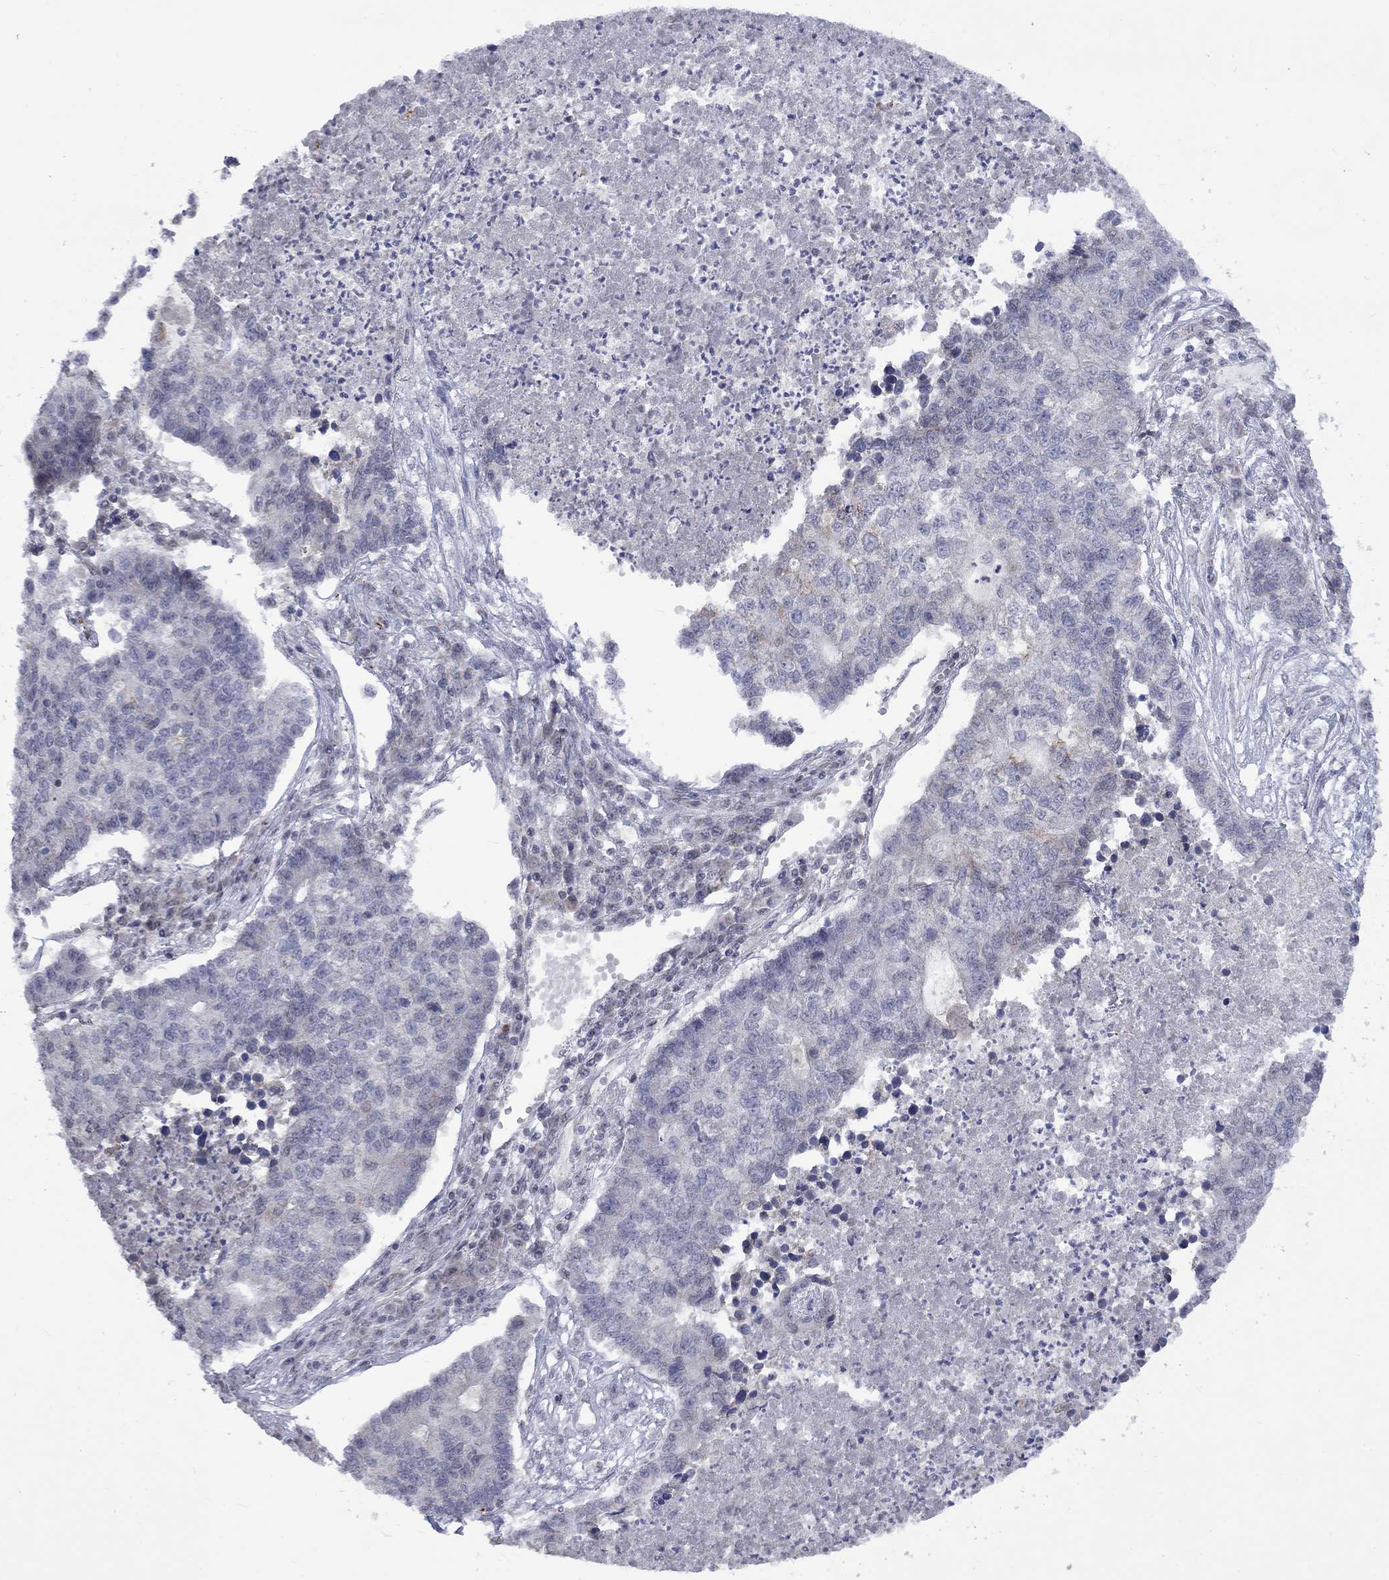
{"staining": {"intensity": "negative", "quantity": "none", "location": "none"}, "tissue": "lung cancer", "cell_type": "Tumor cells", "image_type": "cancer", "snomed": [{"axis": "morphology", "description": "Adenocarcinoma, NOS"}, {"axis": "topography", "description": "Lung"}], "caption": "High power microscopy micrograph of an immunohistochemistry (IHC) image of lung cancer (adenocarcinoma), revealing no significant positivity in tumor cells. (DAB (3,3'-diaminobenzidine) immunohistochemistry (IHC) visualized using brightfield microscopy, high magnification).", "gene": "KCNJ16", "patient": {"sex": "male", "age": 57}}